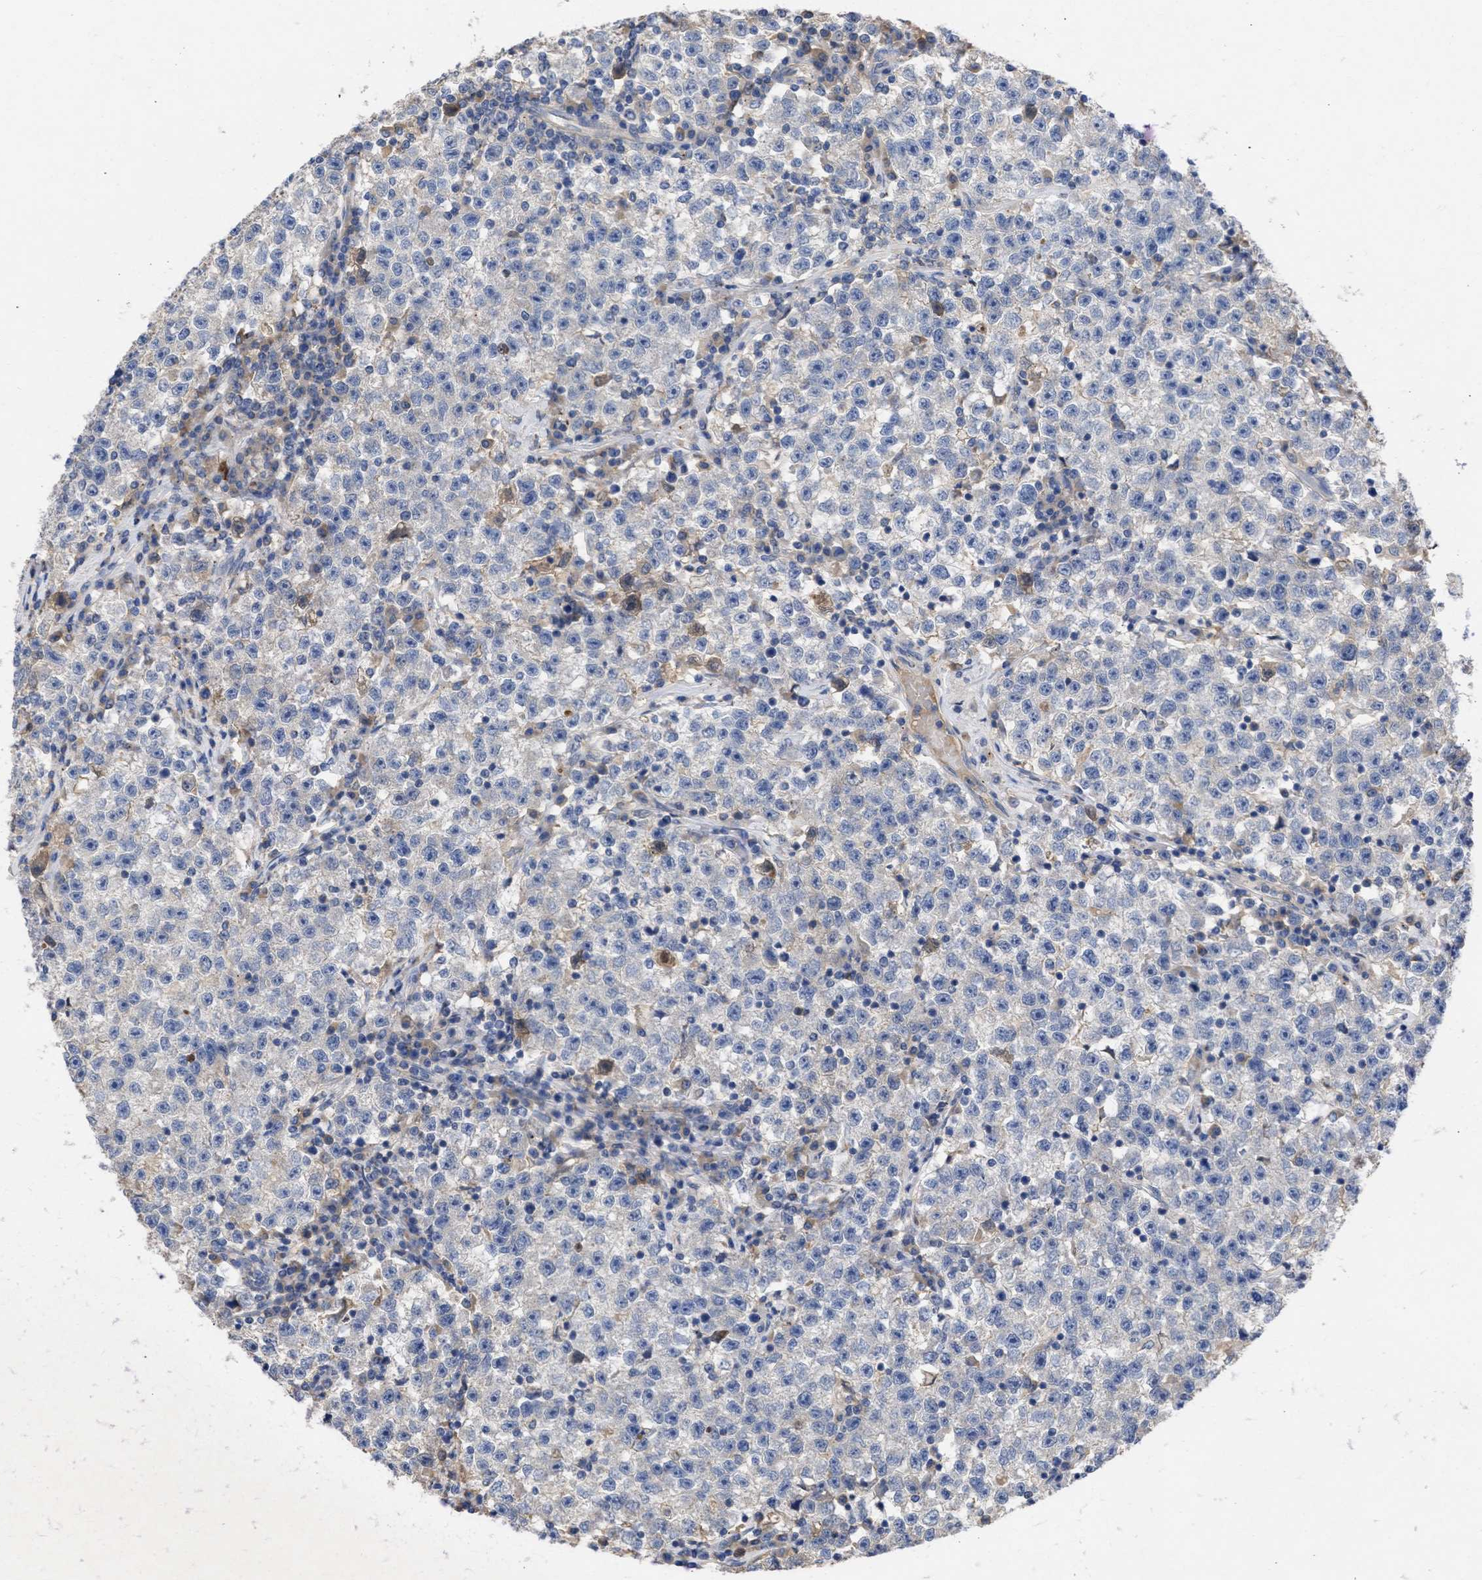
{"staining": {"intensity": "negative", "quantity": "none", "location": "none"}, "tissue": "testis cancer", "cell_type": "Tumor cells", "image_type": "cancer", "snomed": [{"axis": "morphology", "description": "Seminoma, NOS"}, {"axis": "topography", "description": "Testis"}], "caption": "Tumor cells are negative for brown protein staining in testis cancer (seminoma).", "gene": "ARHGEF4", "patient": {"sex": "male", "age": 22}}